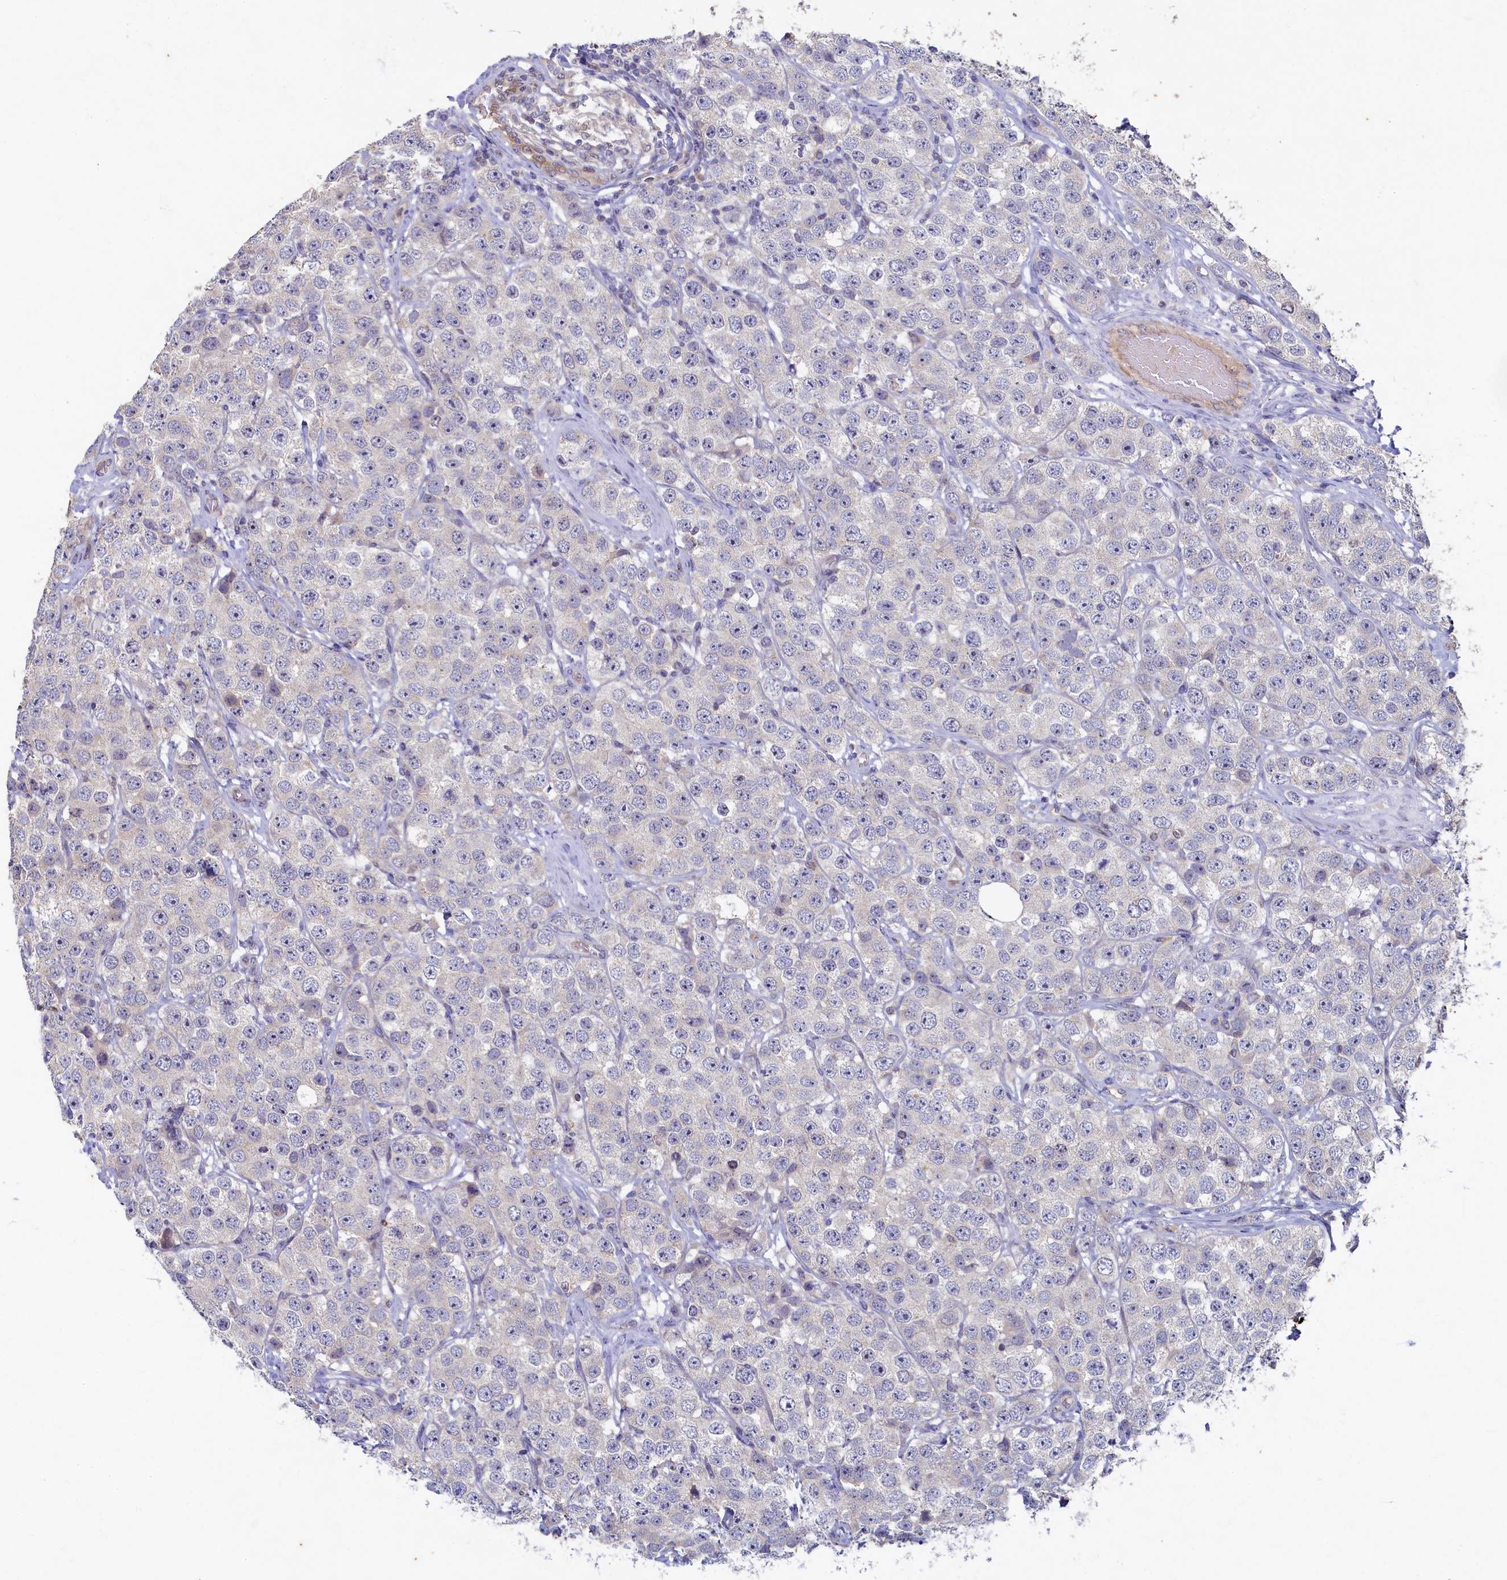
{"staining": {"intensity": "negative", "quantity": "none", "location": "none"}, "tissue": "testis cancer", "cell_type": "Tumor cells", "image_type": "cancer", "snomed": [{"axis": "morphology", "description": "Seminoma, NOS"}, {"axis": "topography", "description": "Testis"}], "caption": "Tumor cells show no significant protein staining in testis seminoma.", "gene": "CEP20", "patient": {"sex": "male", "age": 28}}